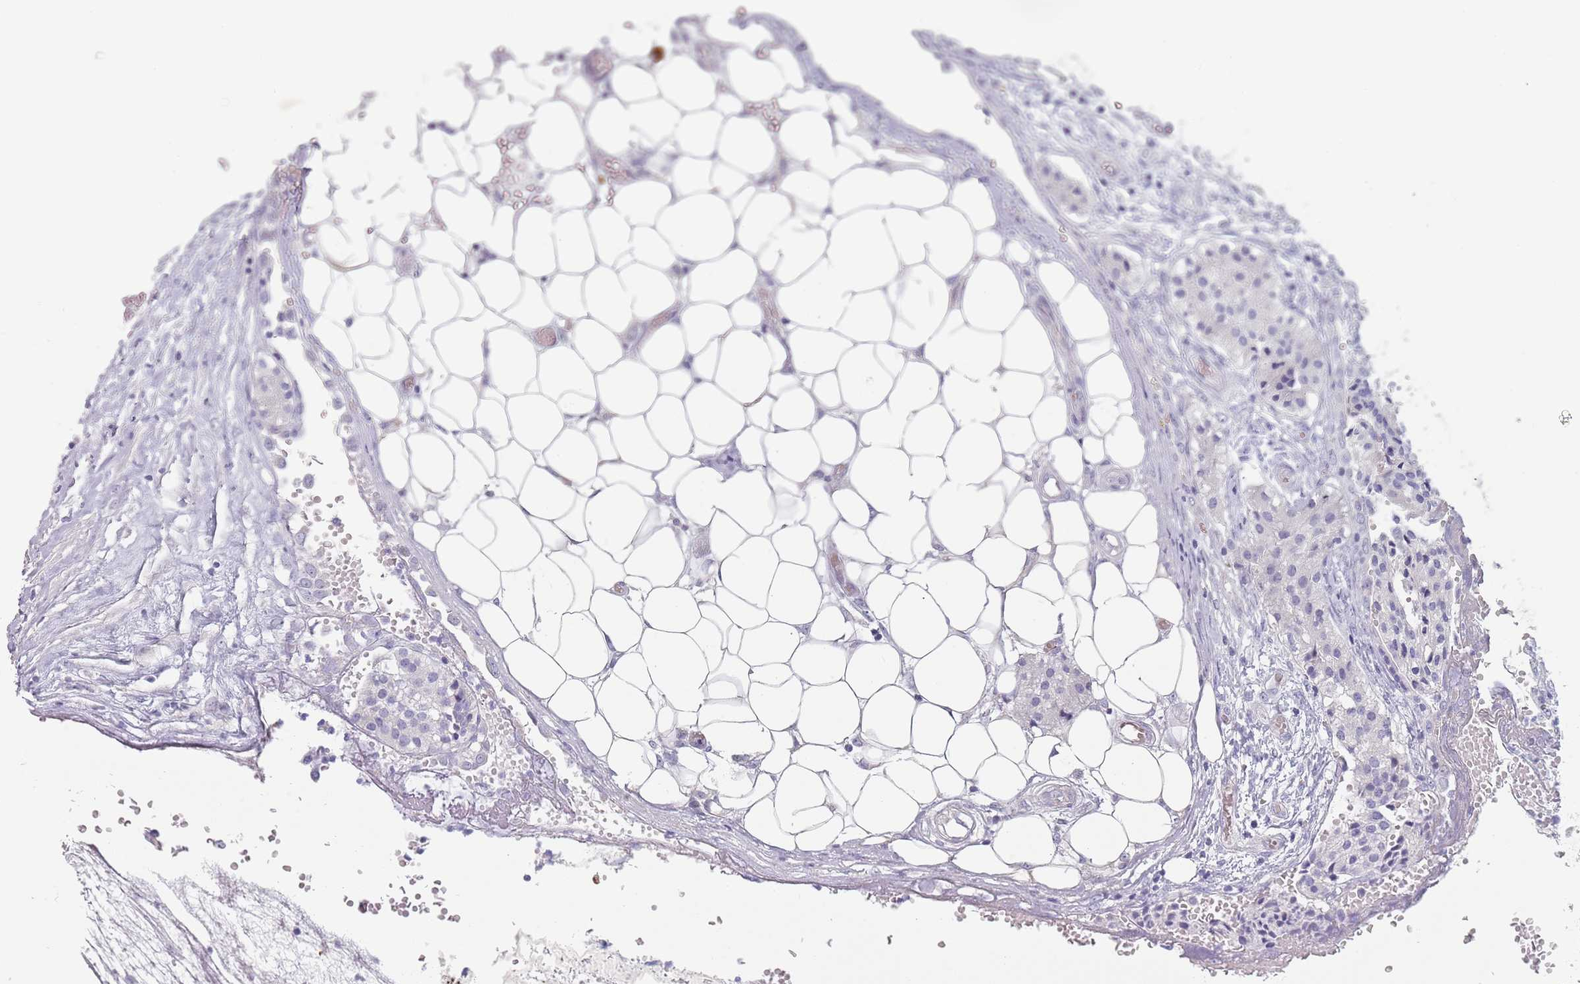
{"staining": {"intensity": "negative", "quantity": "none", "location": "none"}, "tissue": "carcinoid", "cell_type": "Tumor cells", "image_type": "cancer", "snomed": [{"axis": "morphology", "description": "Carcinoid, malignant, NOS"}, {"axis": "topography", "description": "Colon"}], "caption": "IHC photomicrograph of human carcinoid stained for a protein (brown), which reveals no staining in tumor cells. The staining is performed using DAB brown chromogen with nuclei counter-stained in using hematoxylin.", "gene": "DDX4", "patient": {"sex": "female", "age": 52}}